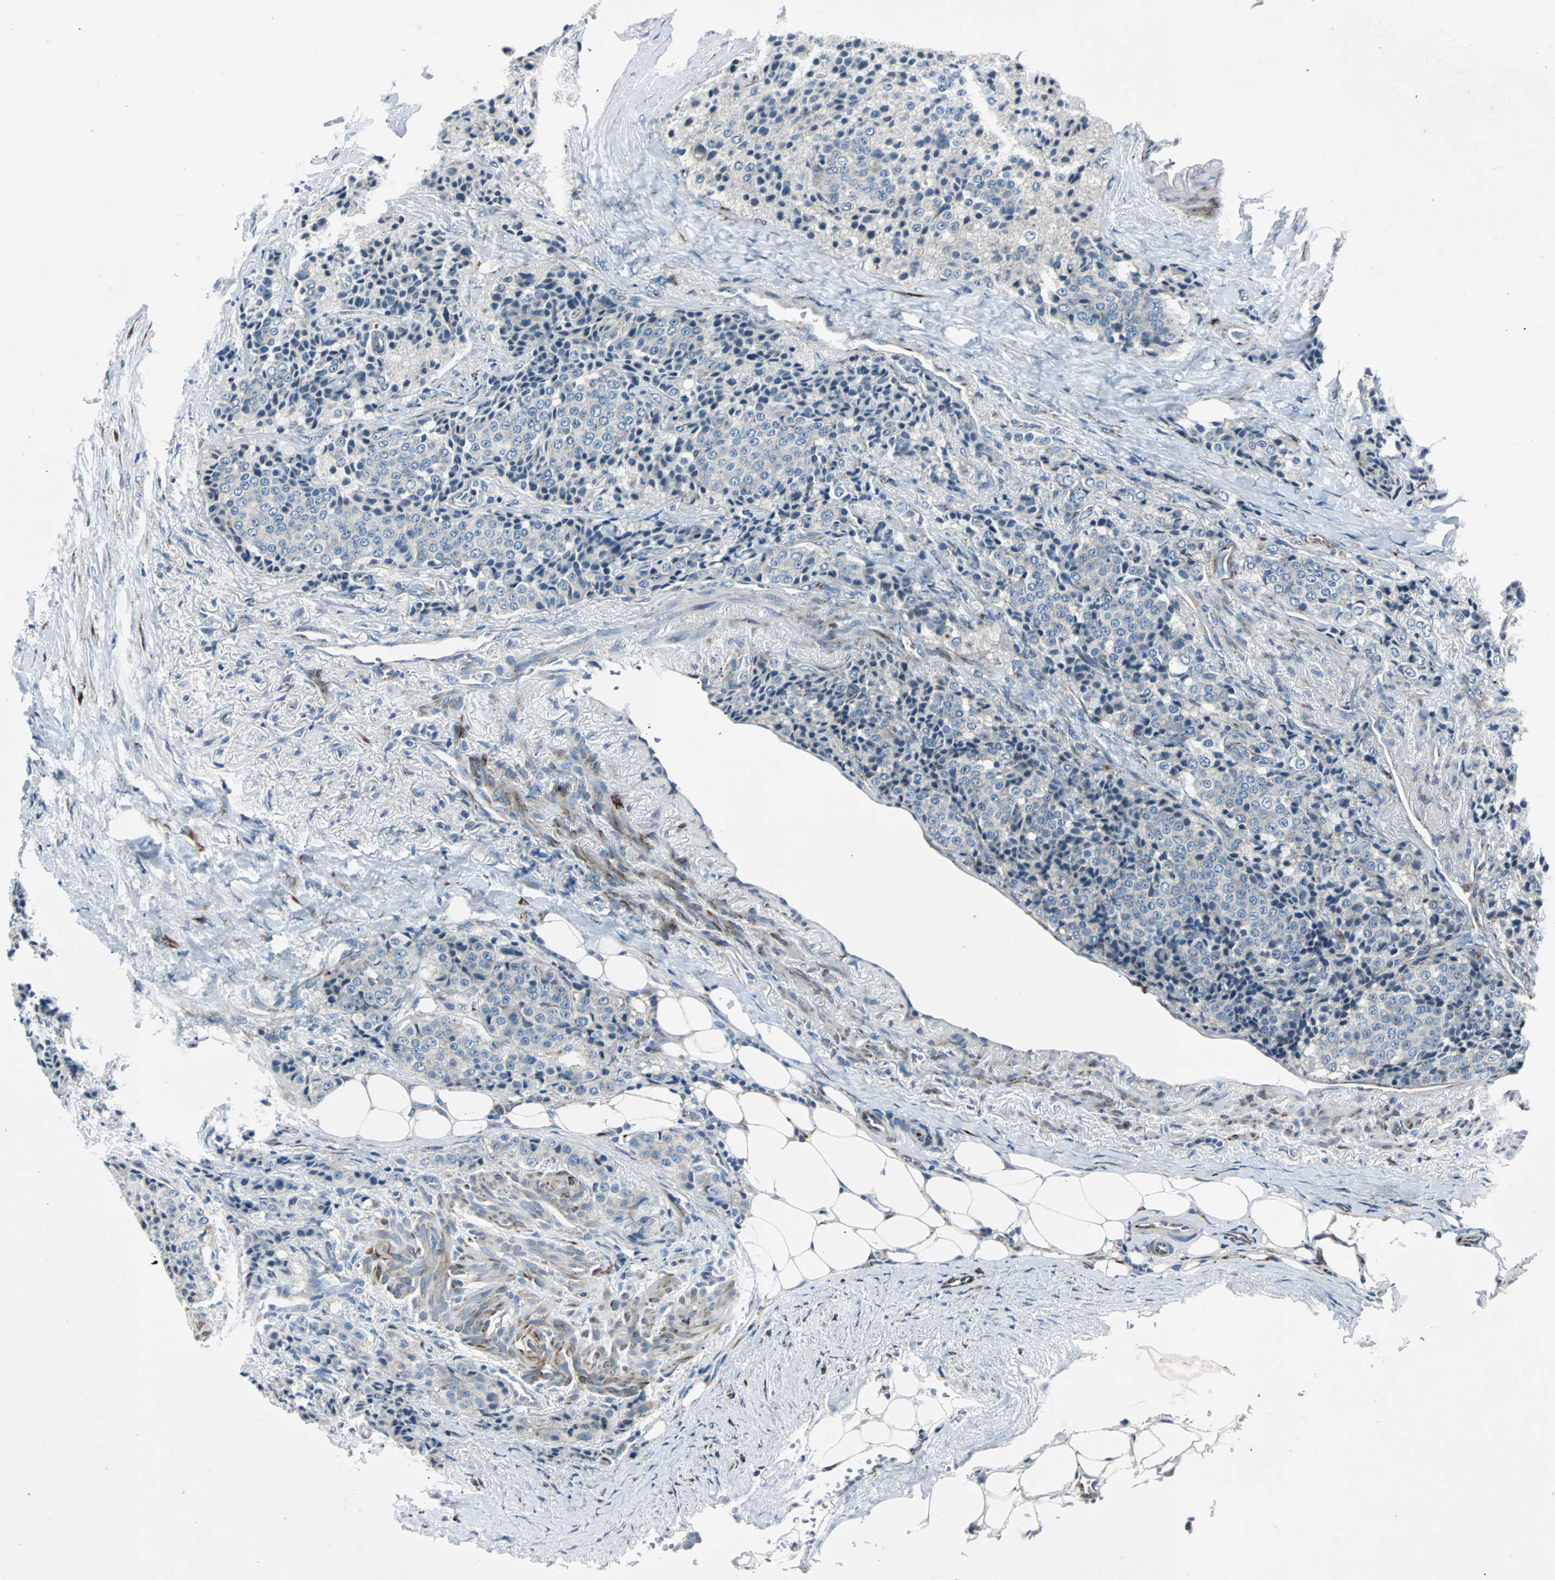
{"staining": {"intensity": "negative", "quantity": "none", "location": "none"}, "tissue": "carcinoid", "cell_type": "Tumor cells", "image_type": "cancer", "snomed": [{"axis": "morphology", "description": "Carcinoid, malignant, NOS"}, {"axis": "topography", "description": "Colon"}], "caption": "The histopathology image reveals no significant staining in tumor cells of malignant carcinoid.", "gene": "BBC3", "patient": {"sex": "female", "age": 61}}